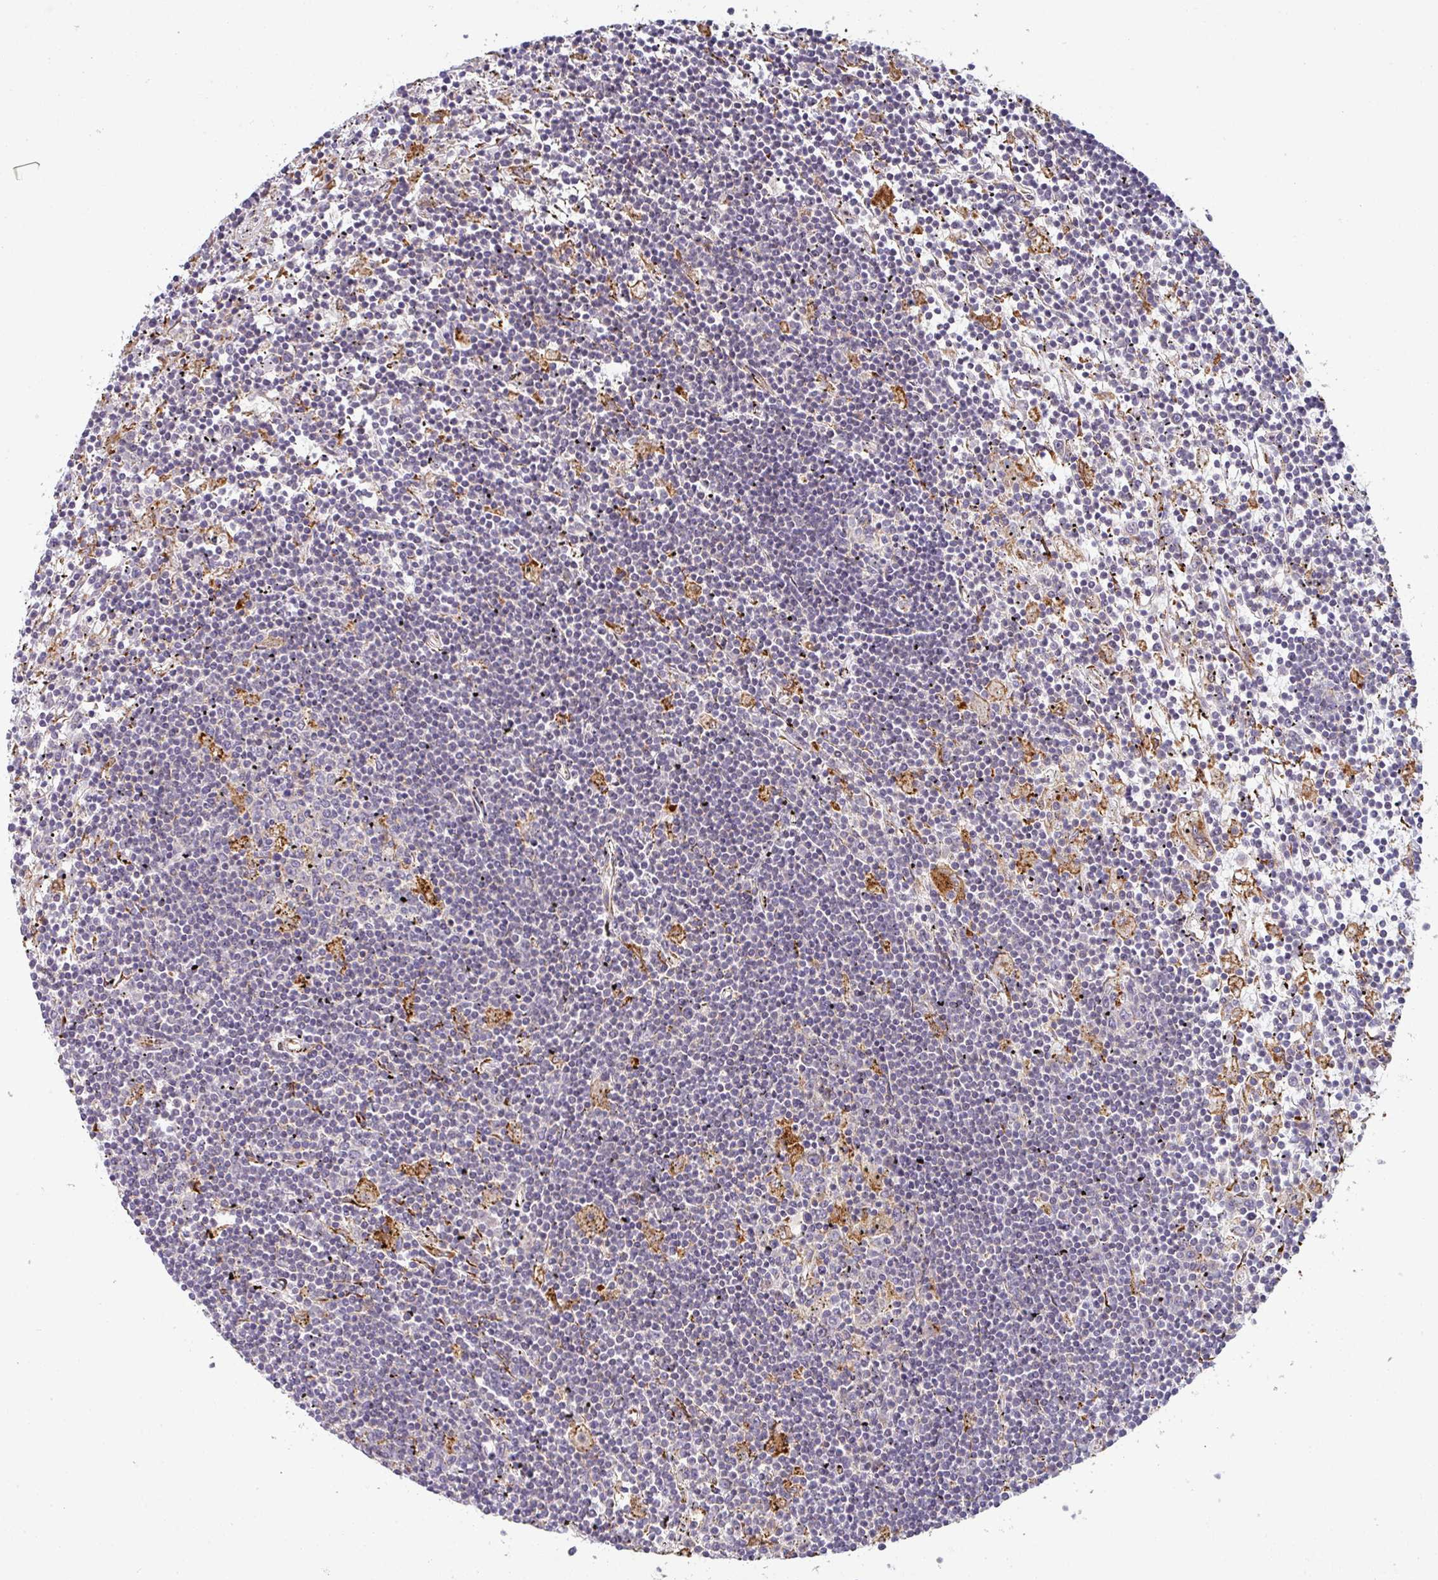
{"staining": {"intensity": "negative", "quantity": "none", "location": "none"}, "tissue": "lymphoma", "cell_type": "Tumor cells", "image_type": "cancer", "snomed": [{"axis": "morphology", "description": "Malignant lymphoma, non-Hodgkin's type, Low grade"}, {"axis": "topography", "description": "Spleen"}], "caption": "Malignant lymphoma, non-Hodgkin's type (low-grade) was stained to show a protein in brown. There is no significant expression in tumor cells.", "gene": "ZNF268", "patient": {"sex": "male", "age": 76}}